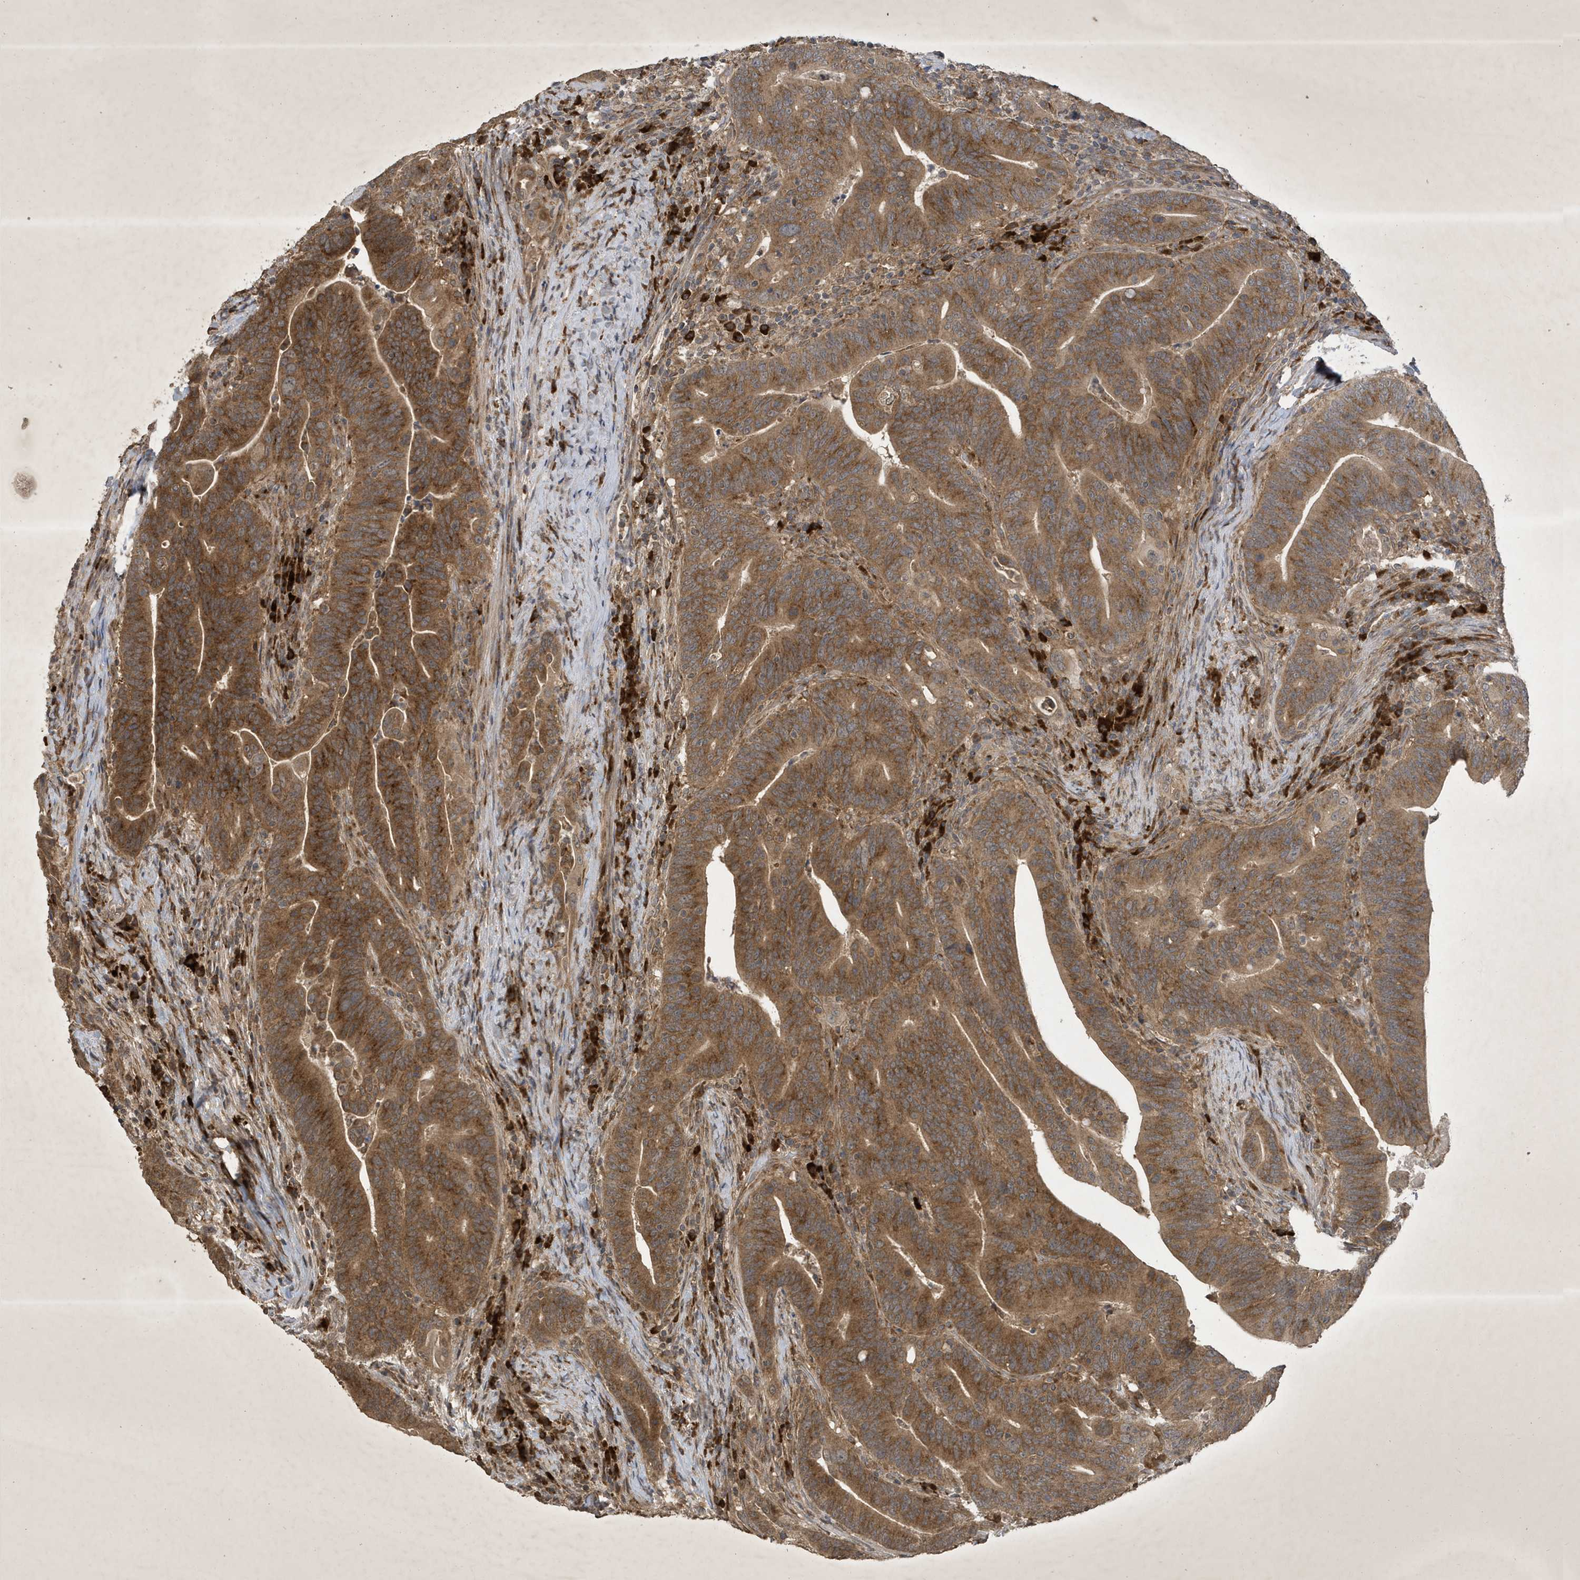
{"staining": {"intensity": "moderate", "quantity": ">75%", "location": "cytoplasmic/membranous"}, "tissue": "colorectal cancer", "cell_type": "Tumor cells", "image_type": "cancer", "snomed": [{"axis": "morphology", "description": "Adenocarcinoma, NOS"}, {"axis": "topography", "description": "Colon"}], "caption": "Adenocarcinoma (colorectal) stained with a brown dye exhibits moderate cytoplasmic/membranous positive staining in approximately >75% of tumor cells.", "gene": "STX10", "patient": {"sex": "female", "age": 66}}